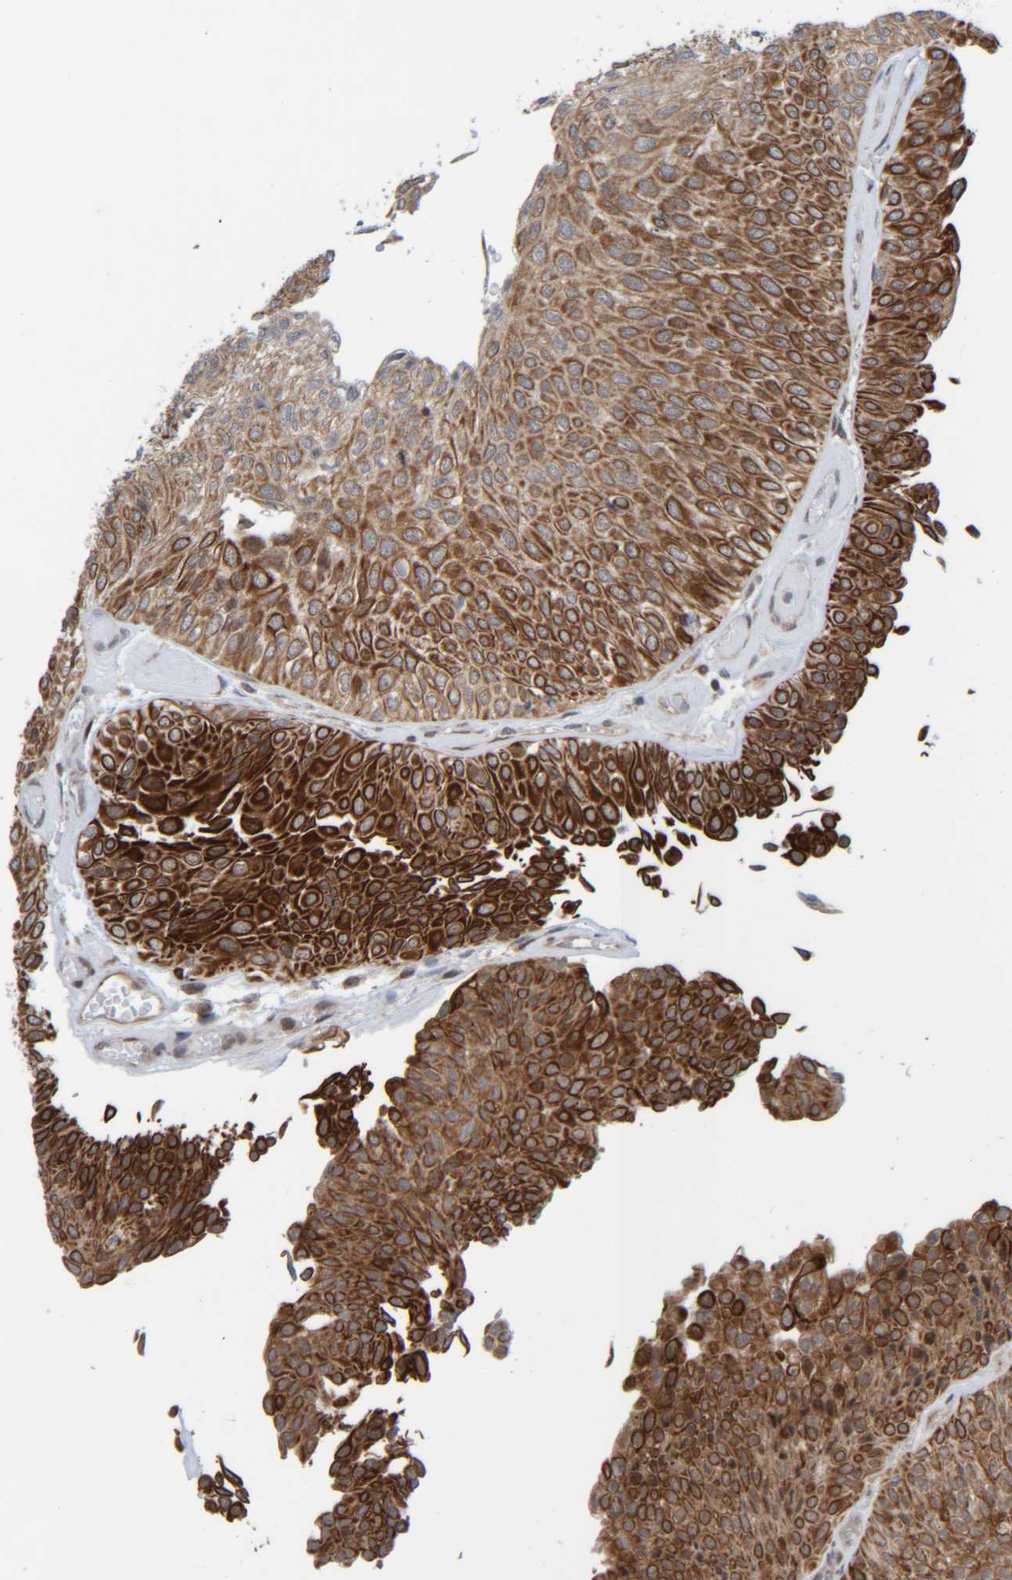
{"staining": {"intensity": "strong", "quantity": ">75%", "location": "cytoplasmic/membranous"}, "tissue": "urothelial cancer", "cell_type": "Tumor cells", "image_type": "cancer", "snomed": [{"axis": "morphology", "description": "Urothelial carcinoma, Low grade"}, {"axis": "topography", "description": "Urinary bladder"}], "caption": "IHC of low-grade urothelial carcinoma demonstrates high levels of strong cytoplasmic/membranous expression in approximately >75% of tumor cells. (DAB (3,3'-diaminobenzidine) = brown stain, brightfield microscopy at high magnification).", "gene": "CCDC57", "patient": {"sex": "male", "age": 78}}